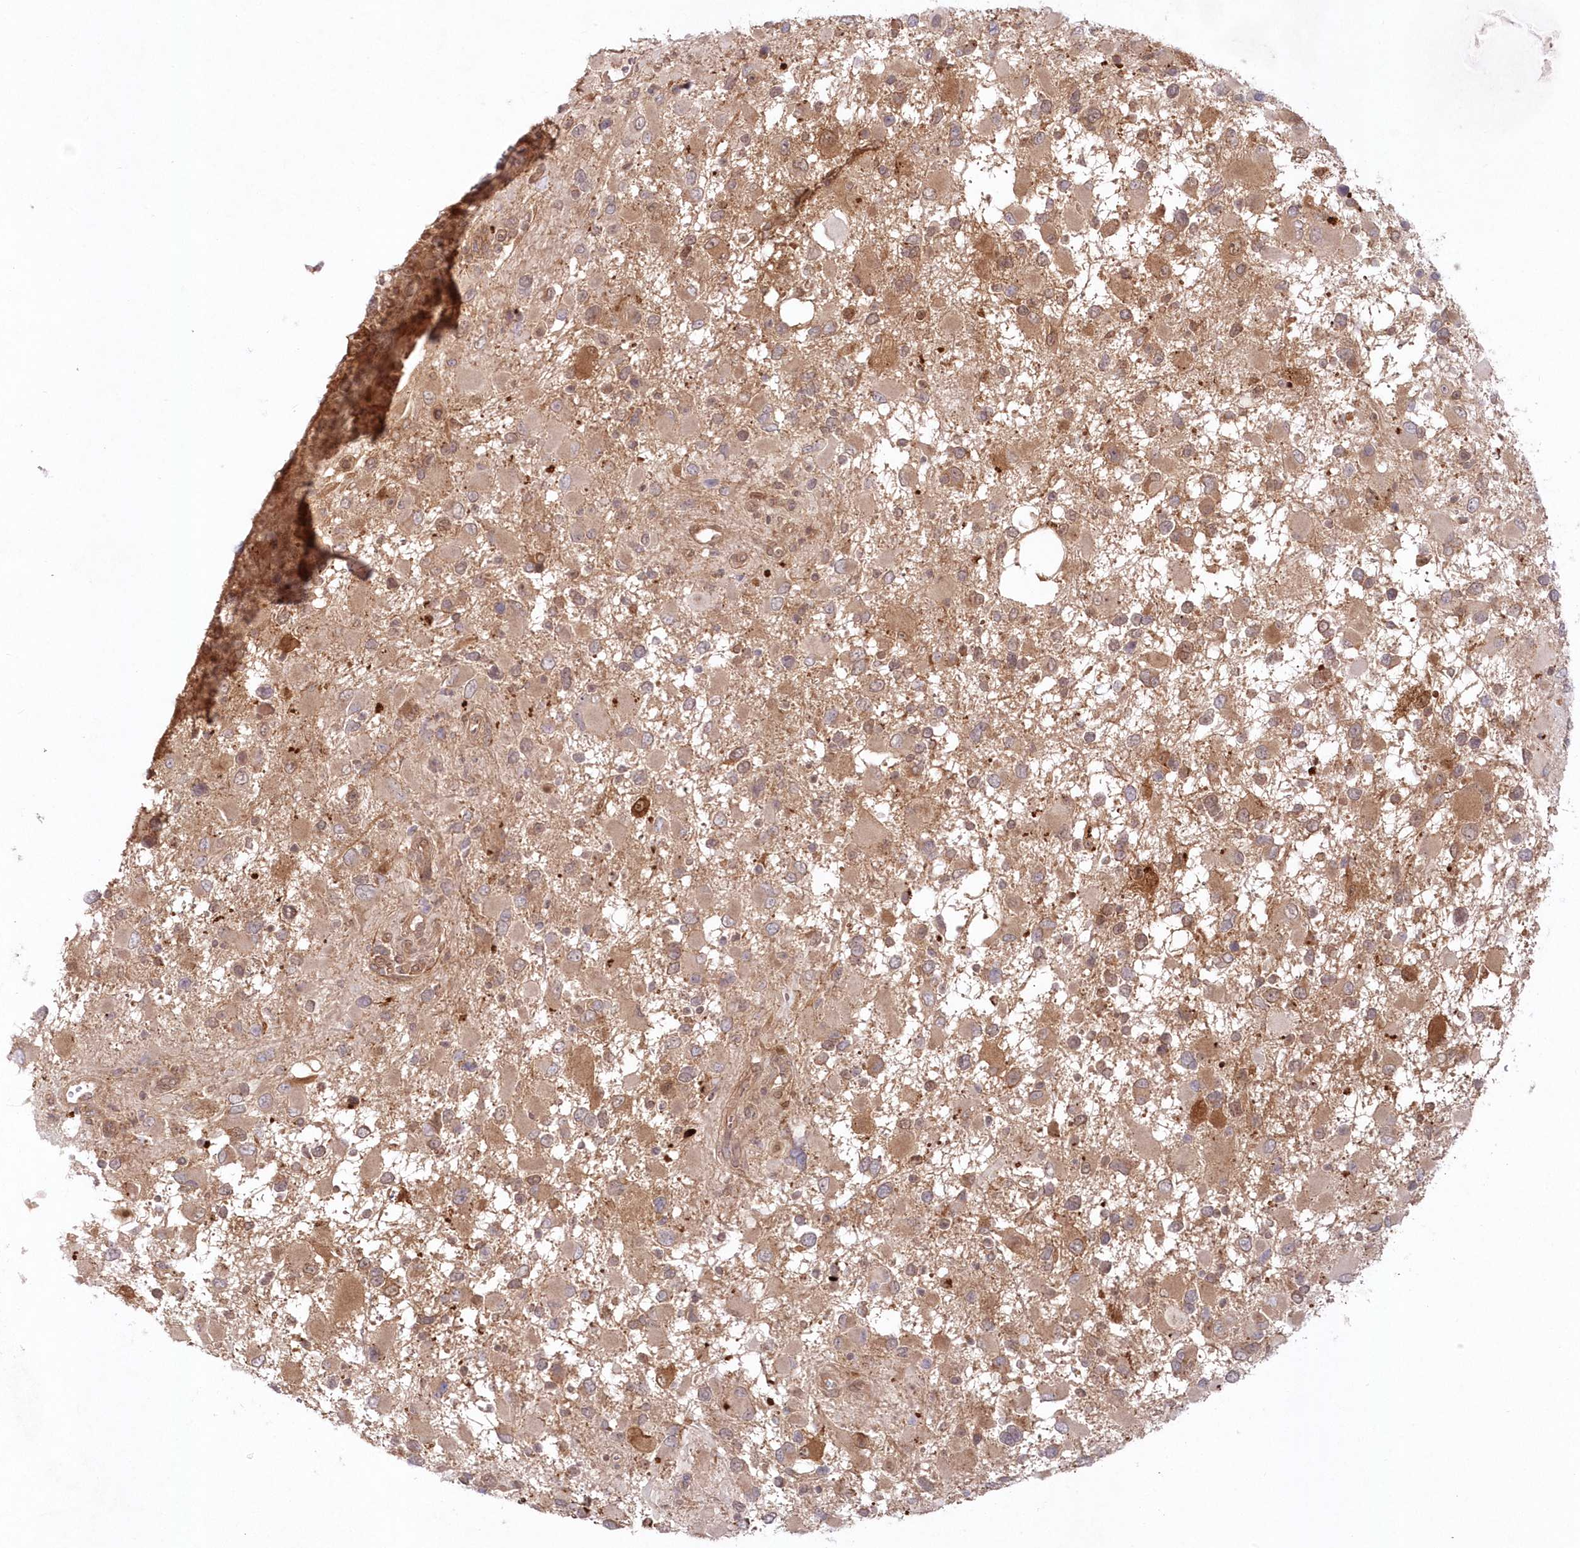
{"staining": {"intensity": "weak", "quantity": "25%-75%", "location": "cytoplasmic/membranous,nuclear"}, "tissue": "glioma", "cell_type": "Tumor cells", "image_type": "cancer", "snomed": [{"axis": "morphology", "description": "Glioma, malignant, High grade"}, {"axis": "topography", "description": "Brain"}], "caption": "Immunohistochemical staining of human glioma reveals low levels of weak cytoplasmic/membranous and nuclear expression in approximately 25%-75% of tumor cells.", "gene": "GBE1", "patient": {"sex": "male", "age": 53}}